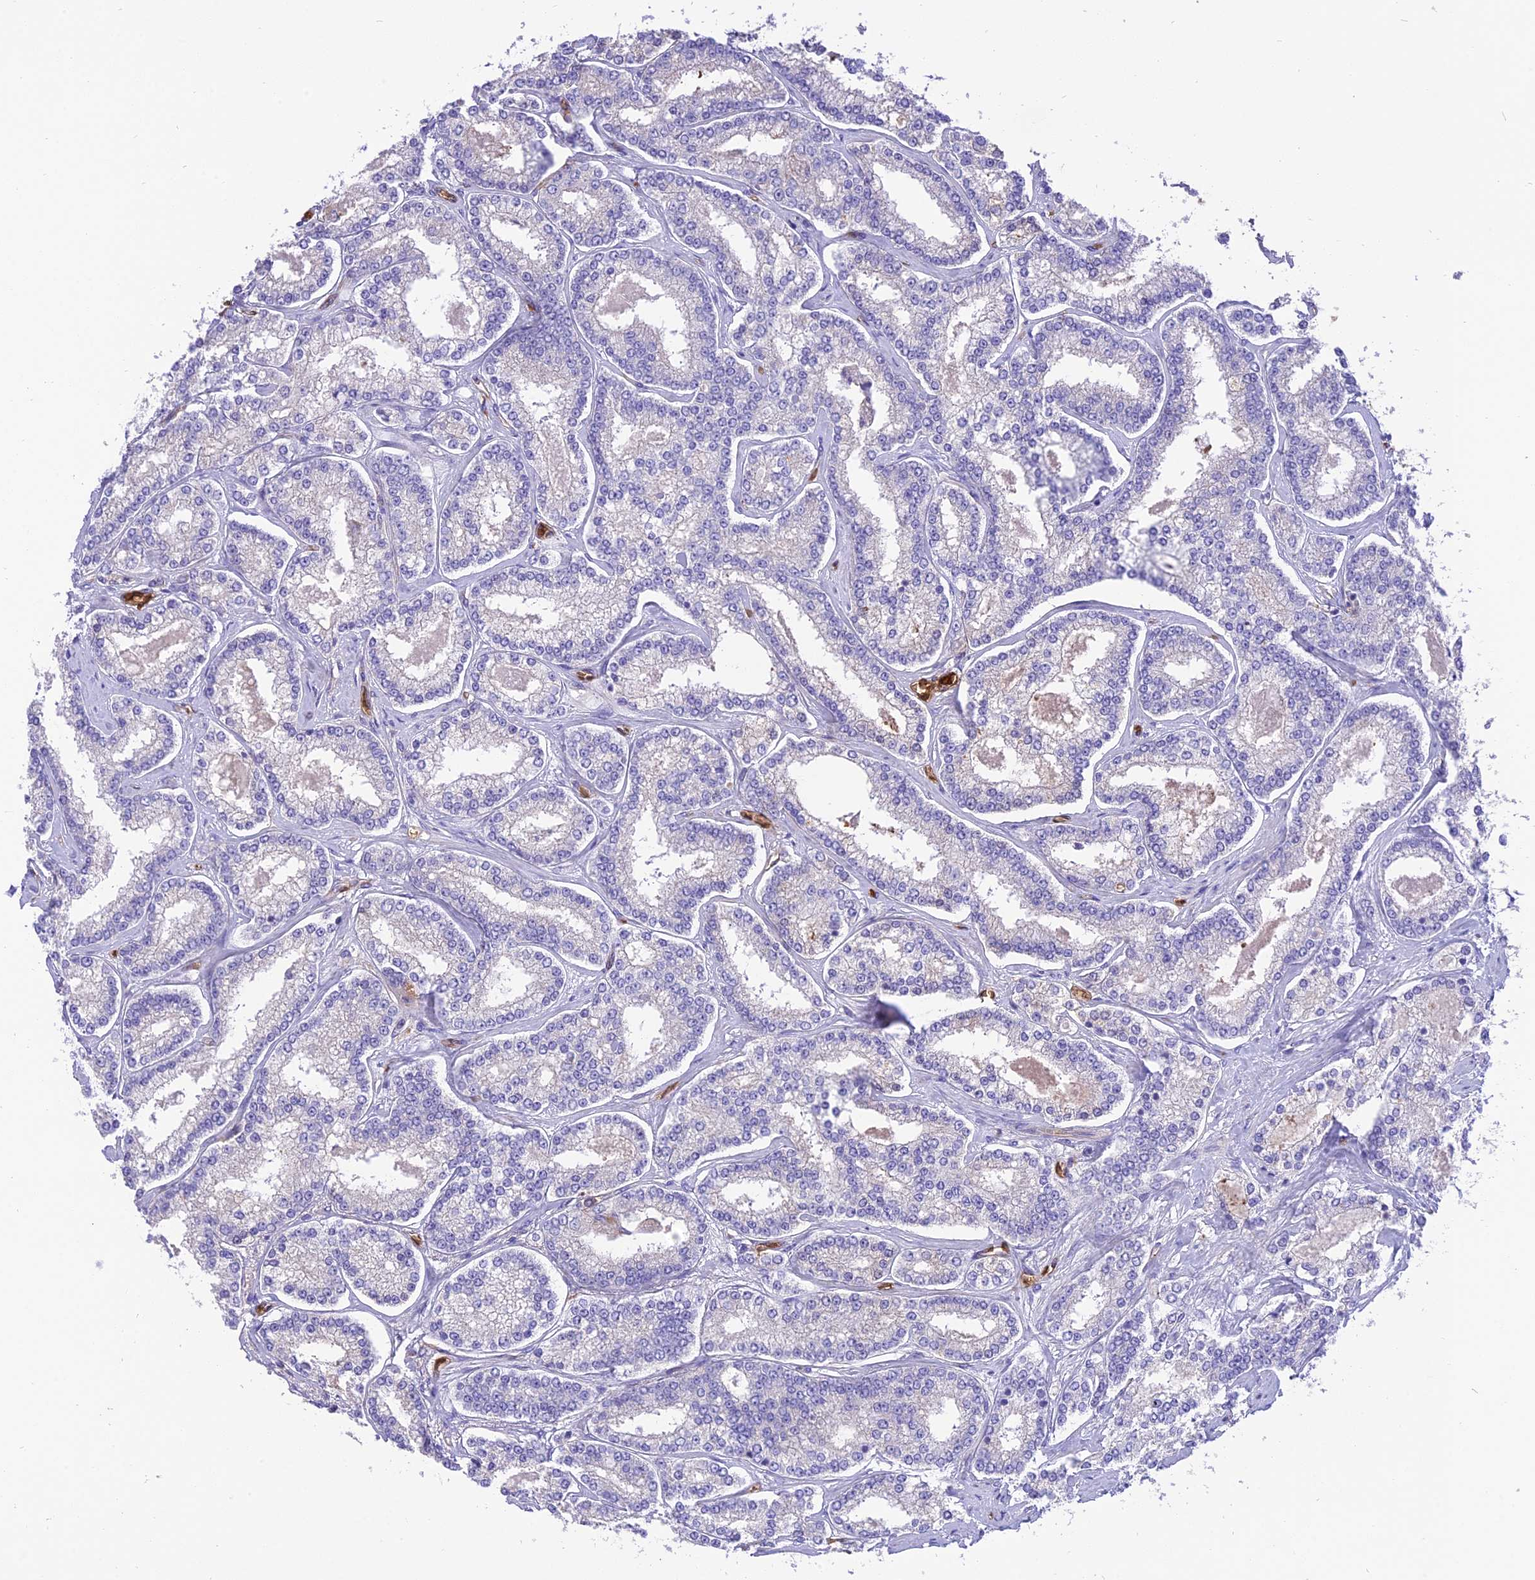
{"staining": {"intensity": "negative", "quantity": "none", "location": "none"}, "tissue": "prostate cancer", "cell_type": "Tumor cells", "image_type": "cancer", "snomed": [{"axis": "morphology", "description": "Normal tissue, NOS"}, {"axis": "morphology", "description": "Adenocarcinoma, High grade"}, {"axis": "topography", "description": "Prostate"}], "caption": "IHC image of human prostate cancer (high-grade adenocarcinoma) stained for a protein (brown), which displays no expression in tumor cells.", "gene": "TTC4", "patient": {"sex": "male", "age": 83}}